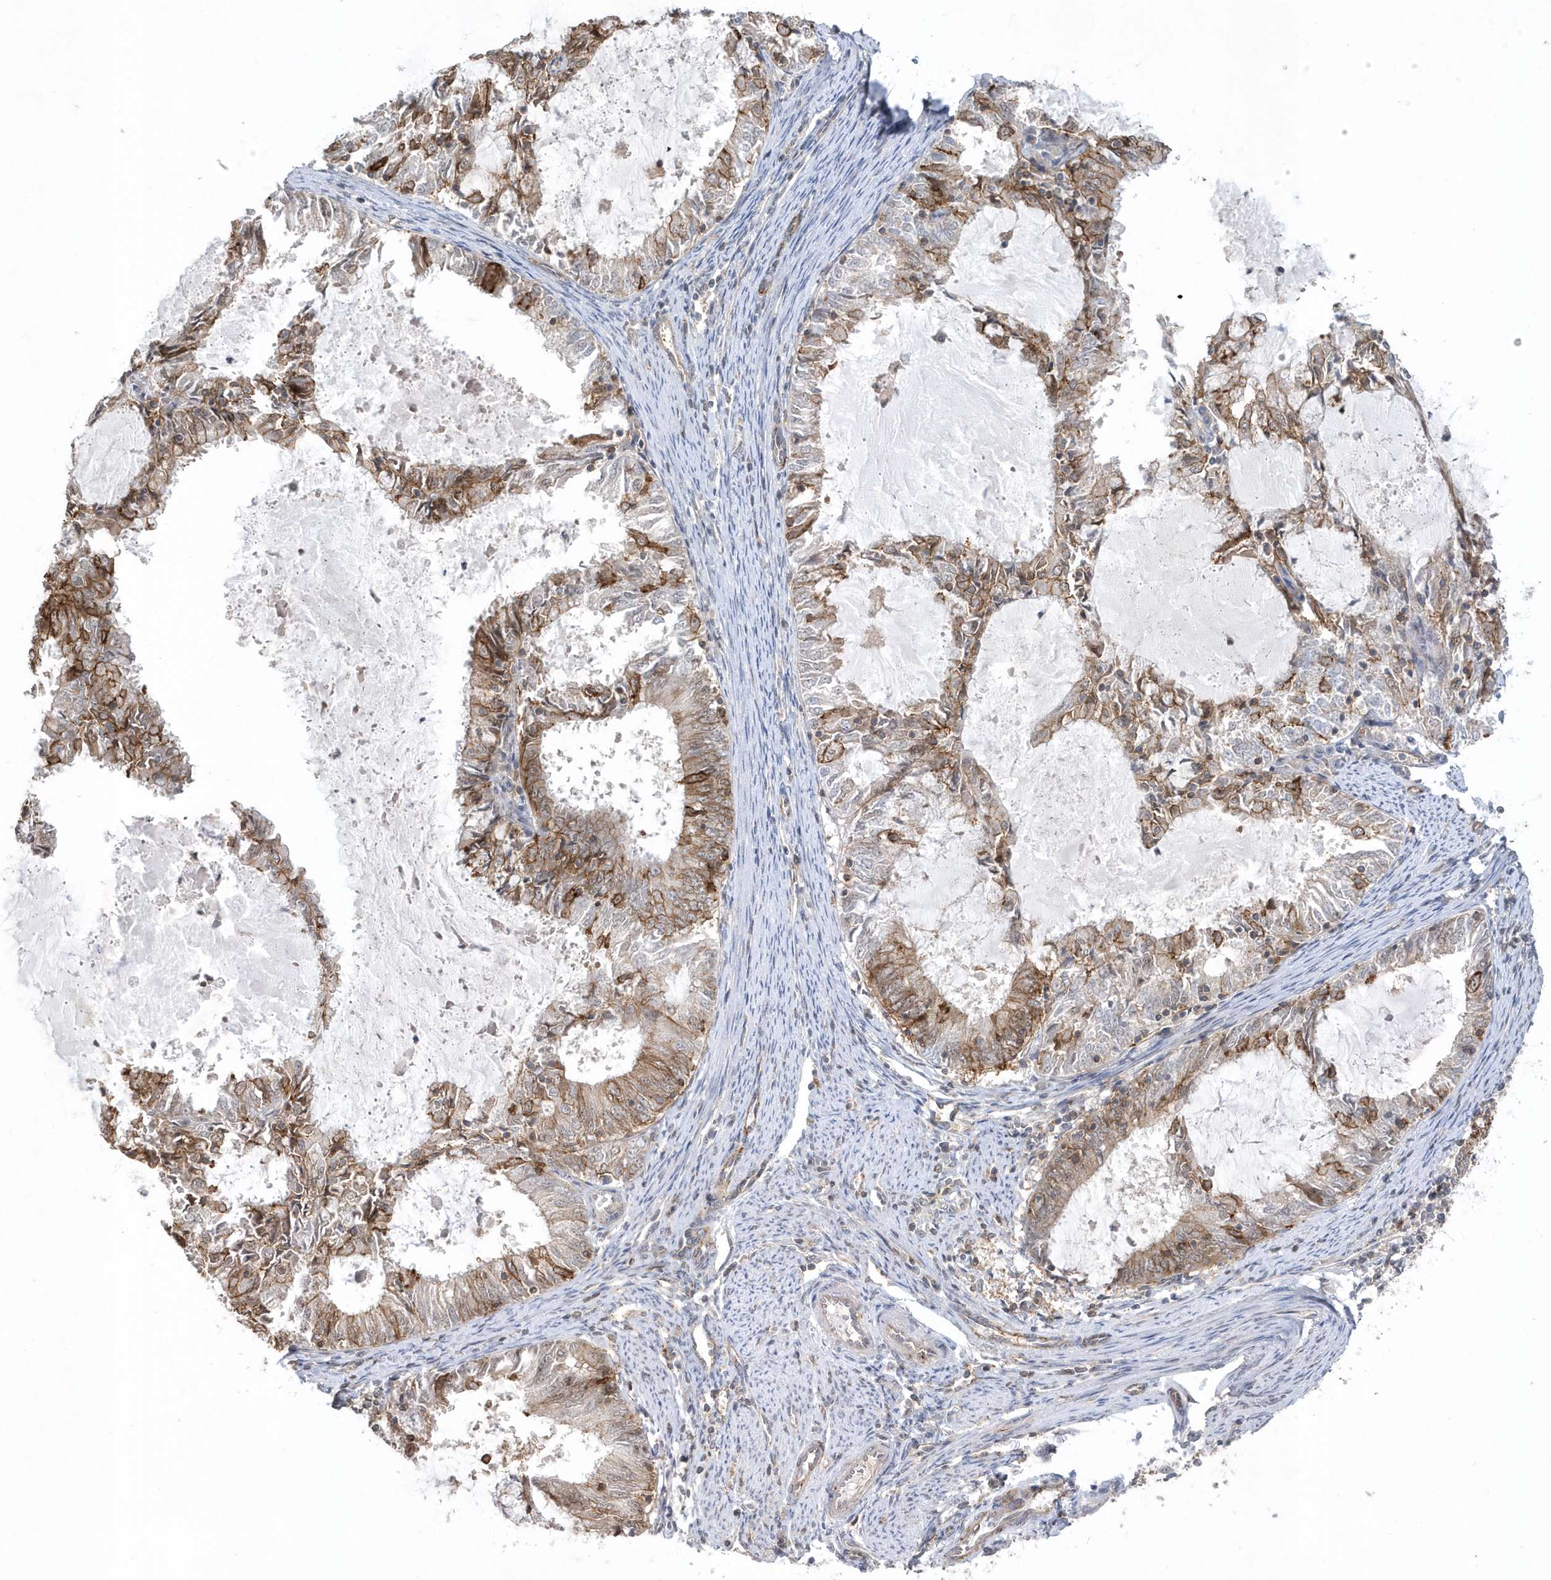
{"staining": {"intensity": "moderate", "quantity": "25%-75%", "location": "cytoplasmic/membranous"}, "tissue": "endometrial cancer", "cell_type": "Tumor cells", "image_type": "cancer", "snomed": [{"axis": "morphology", "description": "Adenocarcinoma, NOS"}, {"axis": "topography", "description": "Endometrium"}], "caption": "Tumor cells demonstrate medium levels of moderate cytoplasmic/membranous staining in approximately 25%-75% of cells in human adenocarcinoma (endometrial).", "gene": "CRIP3", "patient": {"sex": "female", "age": 57}}